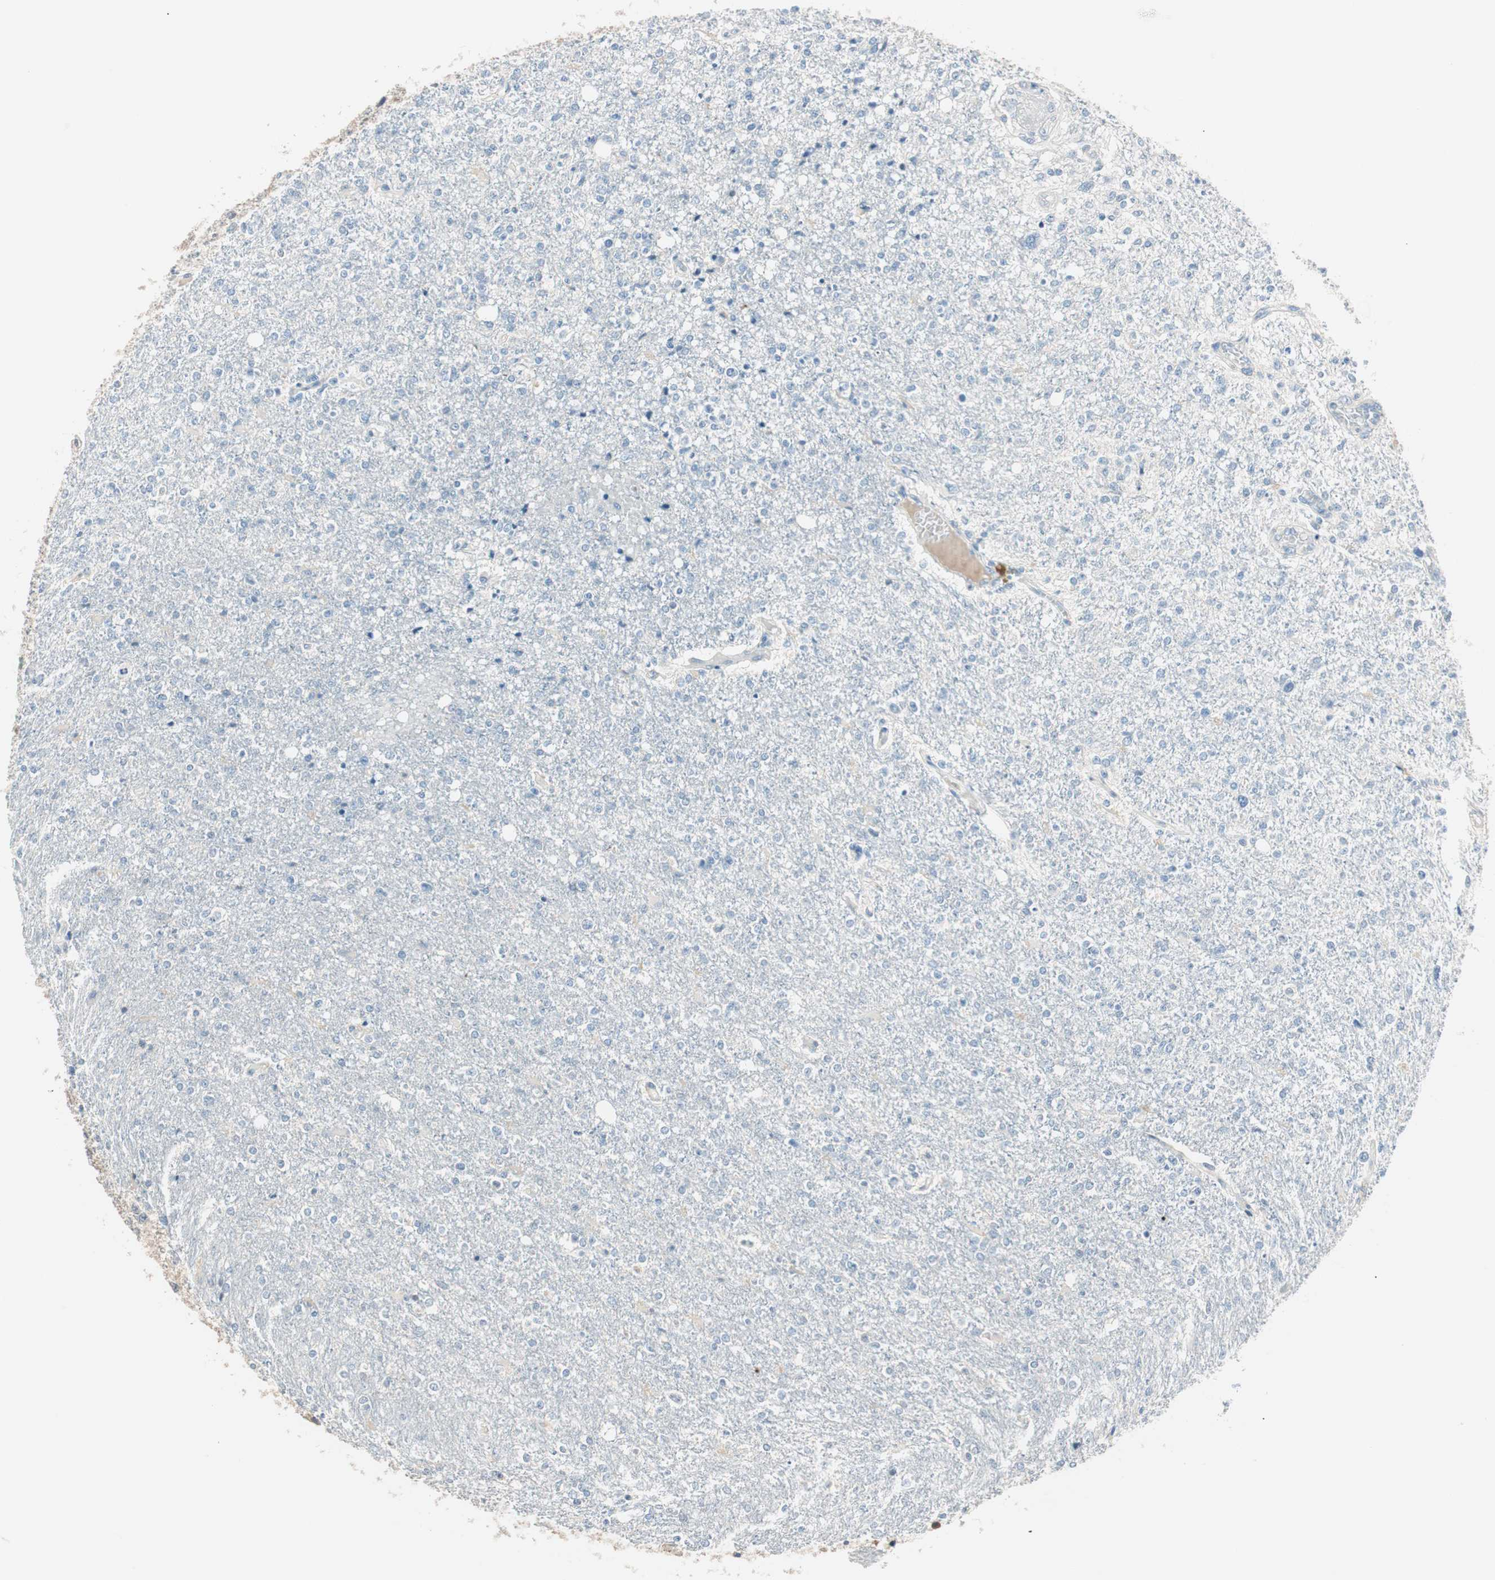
{"staining": {"intensity": "negative", "quantity": "none", "location": "none"}, "tissue": "glioma", "cell_type": "Tumor cells", "image_type": "cancer", "snomed": [{"axis": "morphology", "description": "Glioma, malignant, High grade"}, {"axis": "topography", "description": "Cerebral cortex"}], "caption": "DAB (3,3'-diaminobenzidine) immunohistochemical staining of high-grade glioma (malignant) demonstrates no significant positivity in tumor cells.", "gene": "RAD54B", "patient": {"sex": "male", "age": 76}}